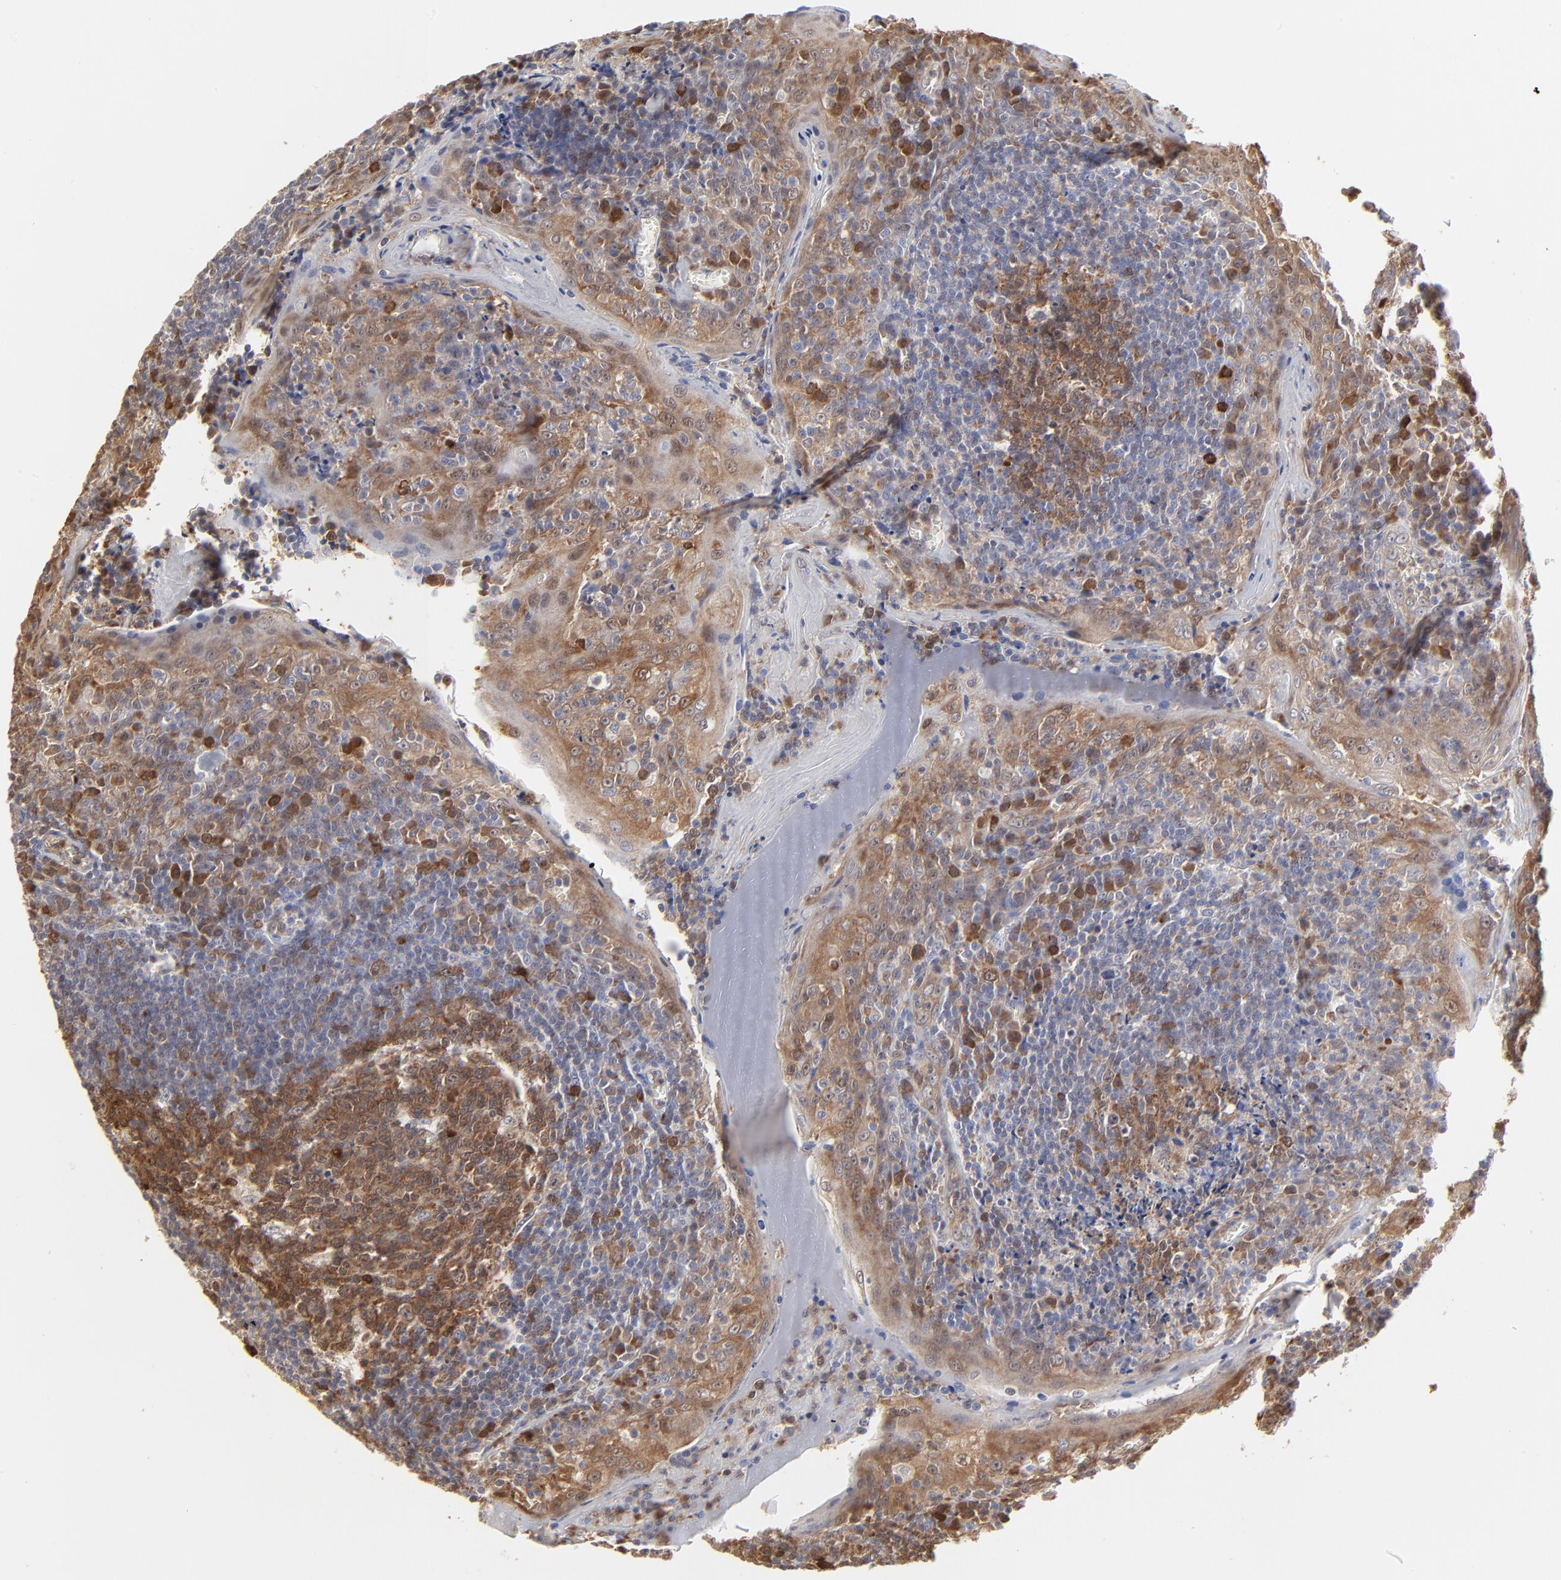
{"staining": {"intensity": "moderate", "quantity": ">75%", "location": "cytoplasmic/membranous"}, "tissue": "tonsil", "cell_type": "Germinal center cells", "image_type": "normal", "snomed": [{"axis": "morphology", "description": "Normal tissue, NOS"}, {"axis": "topography", "description": "Tonsil"}], "caption": "A high-resolution histopathology image shows immunohistochemistry (IHC) staining of normal tonsil, which demonstrates moderate cytoplasmic/membranous staining in about >75% of germinal center cells. The protein of interest is shown in brown color, while the nuclei are stained blue.", "gene": "CASP3", "patient": {"sex": "male", "age": 31}}